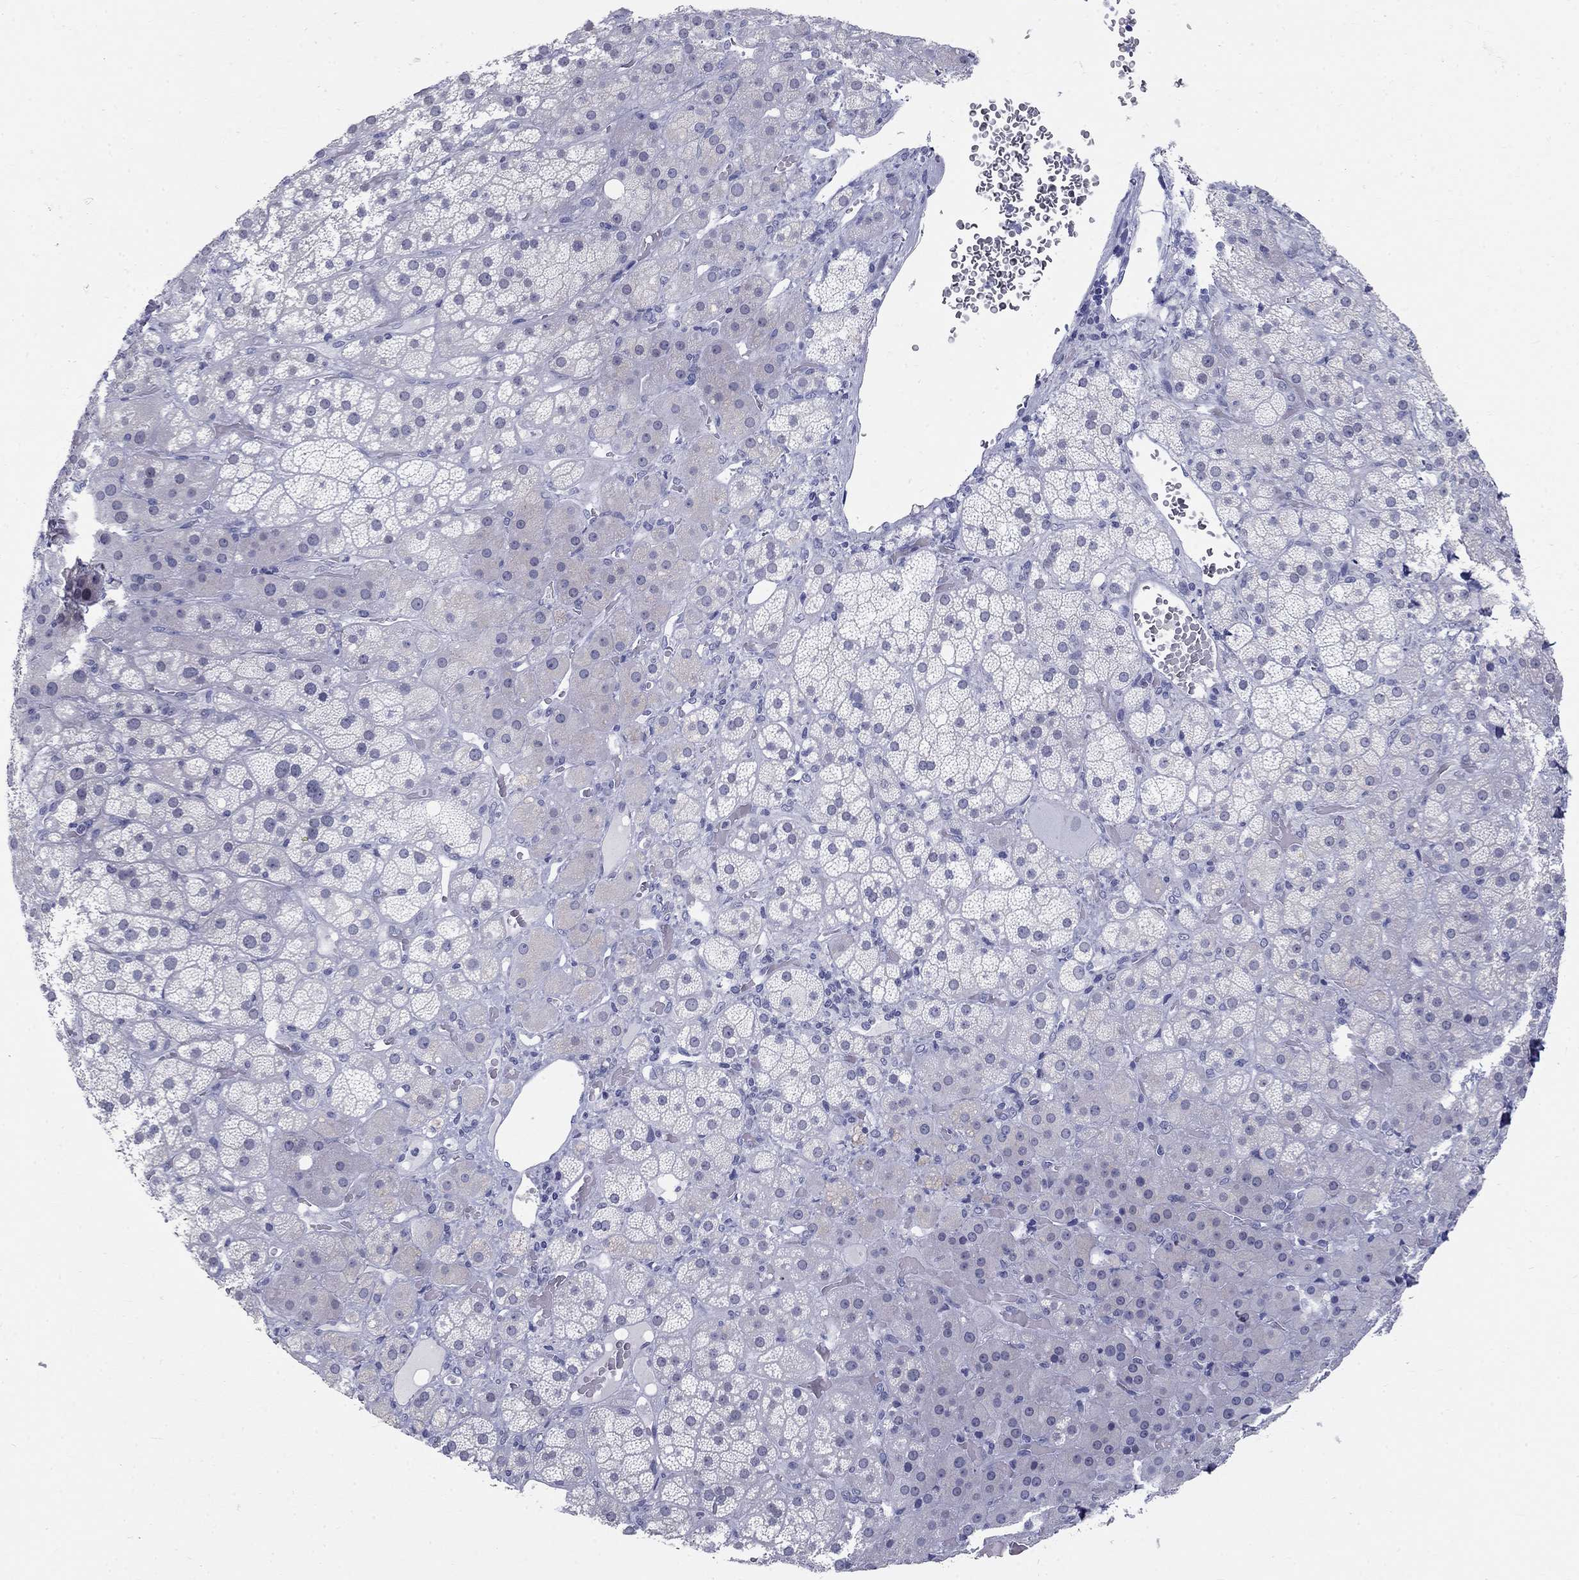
{"staining": {"intensity": "negative", "quantity": "none", "location": "none"}, "tissue": "adrenal gland", "cell_type": "Glandular cells", "image_type": "normal", "snomed": [{"axis": "morphology", "description": "Normal tissue, NOS"}, {"axis": "topography", "description": "Adrenal gland"}], "caption": "Immunohistochemical staining of benign human adrenal gland displays no significant positivity in glandular cells.", "gene": "C4orf19", "patient": {"sex": "male", "age": 57}}